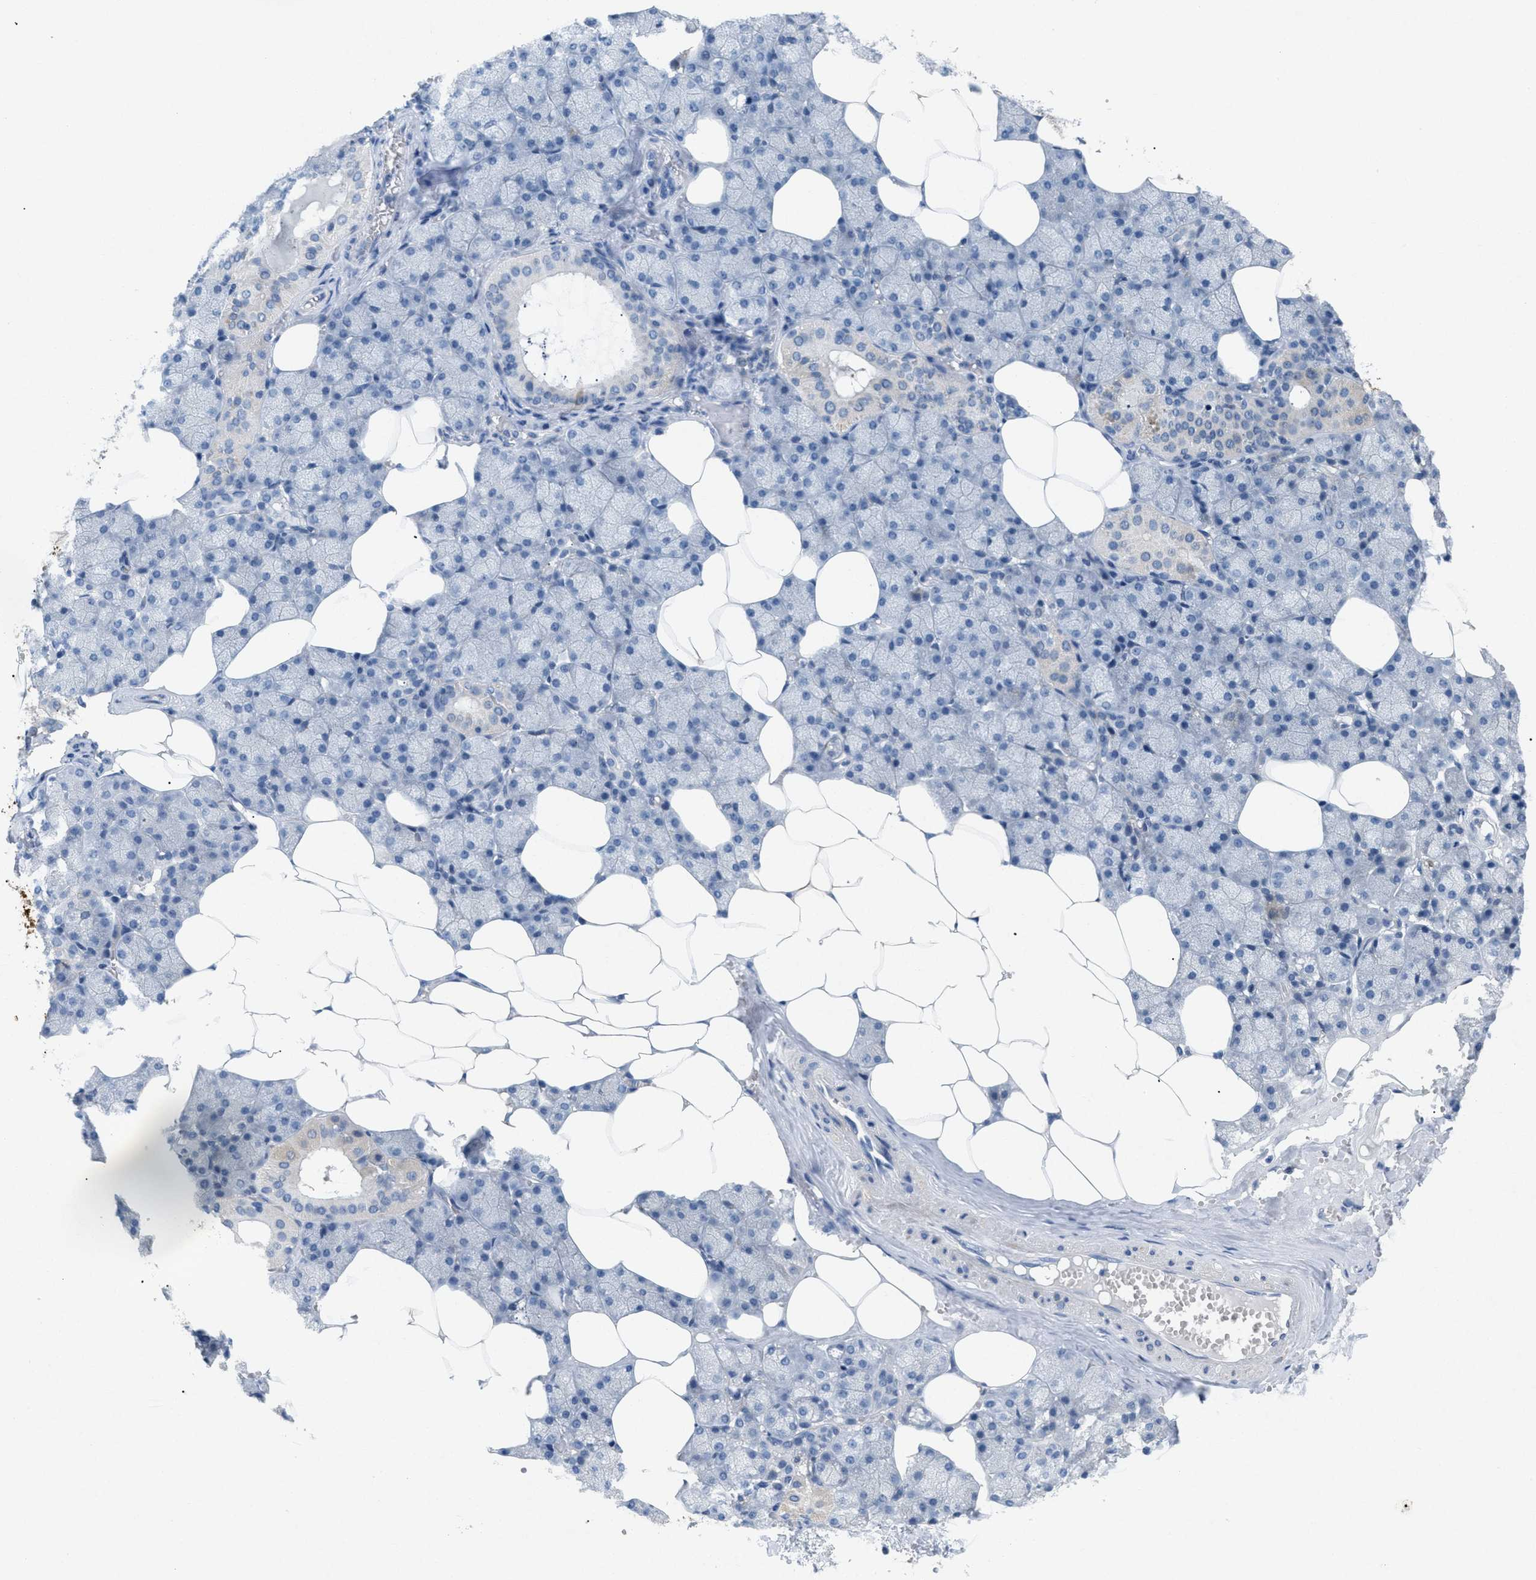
{"staining": {"intensity": "weak", "quantity": "<25%", "location": "cytoplasmic/membranous"}, "tissue": "salivary gland", "cell_type": "Glandular cells", "image_type": "normal", "snomed": [{"axis": "morphology", "description": "Normal tissue, NOS"}, {"axis": "topography", "description": "Salivary gland"}], "caption": "Histopathology image shows no significant protein staining in glandular cells of unremarkable salivary gland. (DAB (3,3'-diaminobenzidine) immunohistochemistry (IHC) visualized using brightfield microscopy, high magnification).", "gene": "TASOR", "patient": {"sex": "male", "age": 62}}